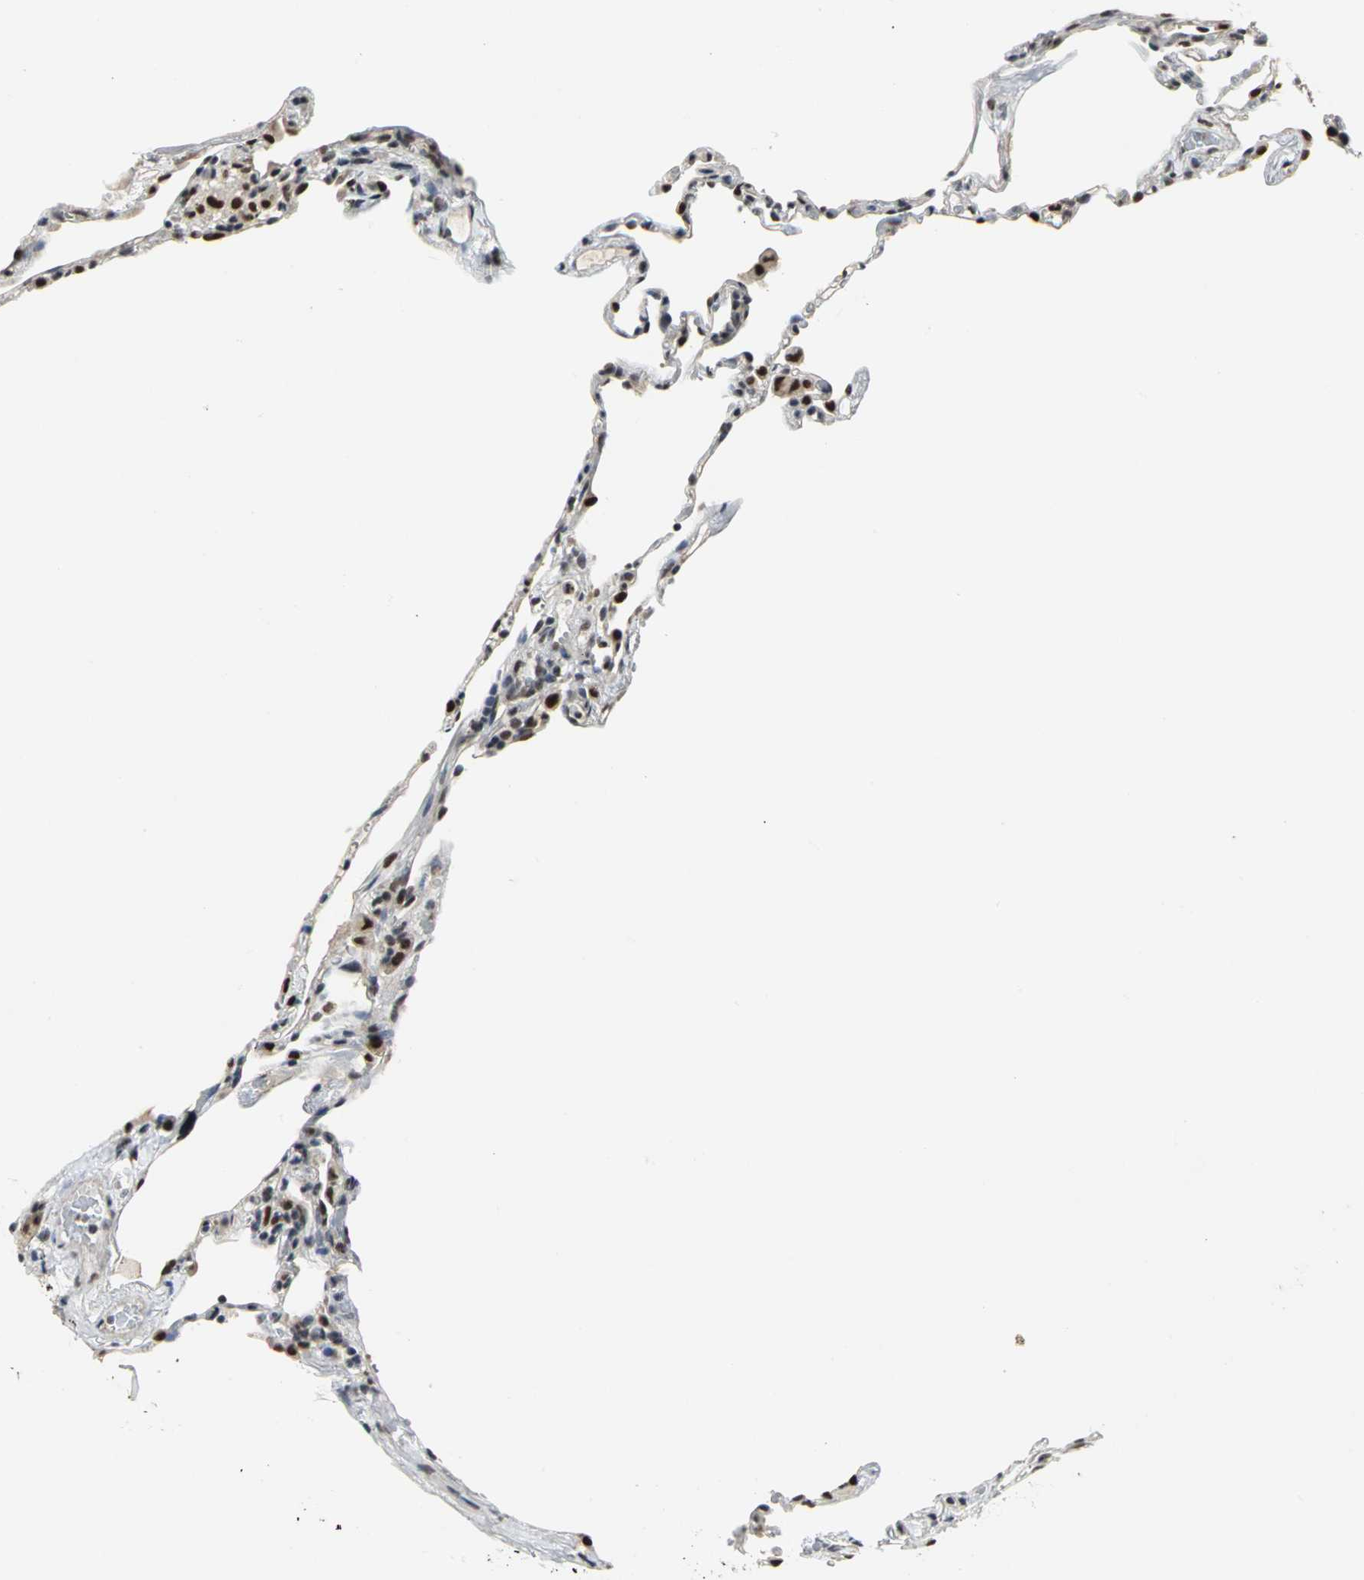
{"staining": {"intensity": "strong", "quantity": ">75%", "location": "nuclear"}, "tissue": "lung", "cell_type": "Alveolar cells", "image_type": "normal", "snomed": [{"axis": "morphology", "description": "Normal tissue, NOS"}, {"axis": "topography", "description": "Lung"}], "caption": "This micrograph shows immunohistochemistry (IHC) staining of benign human lung, with high strong nuclear staining in about >75% of alveolar cells.", "gene": "CCDC88C", "patient": {"sex": "male", "age": 59}}